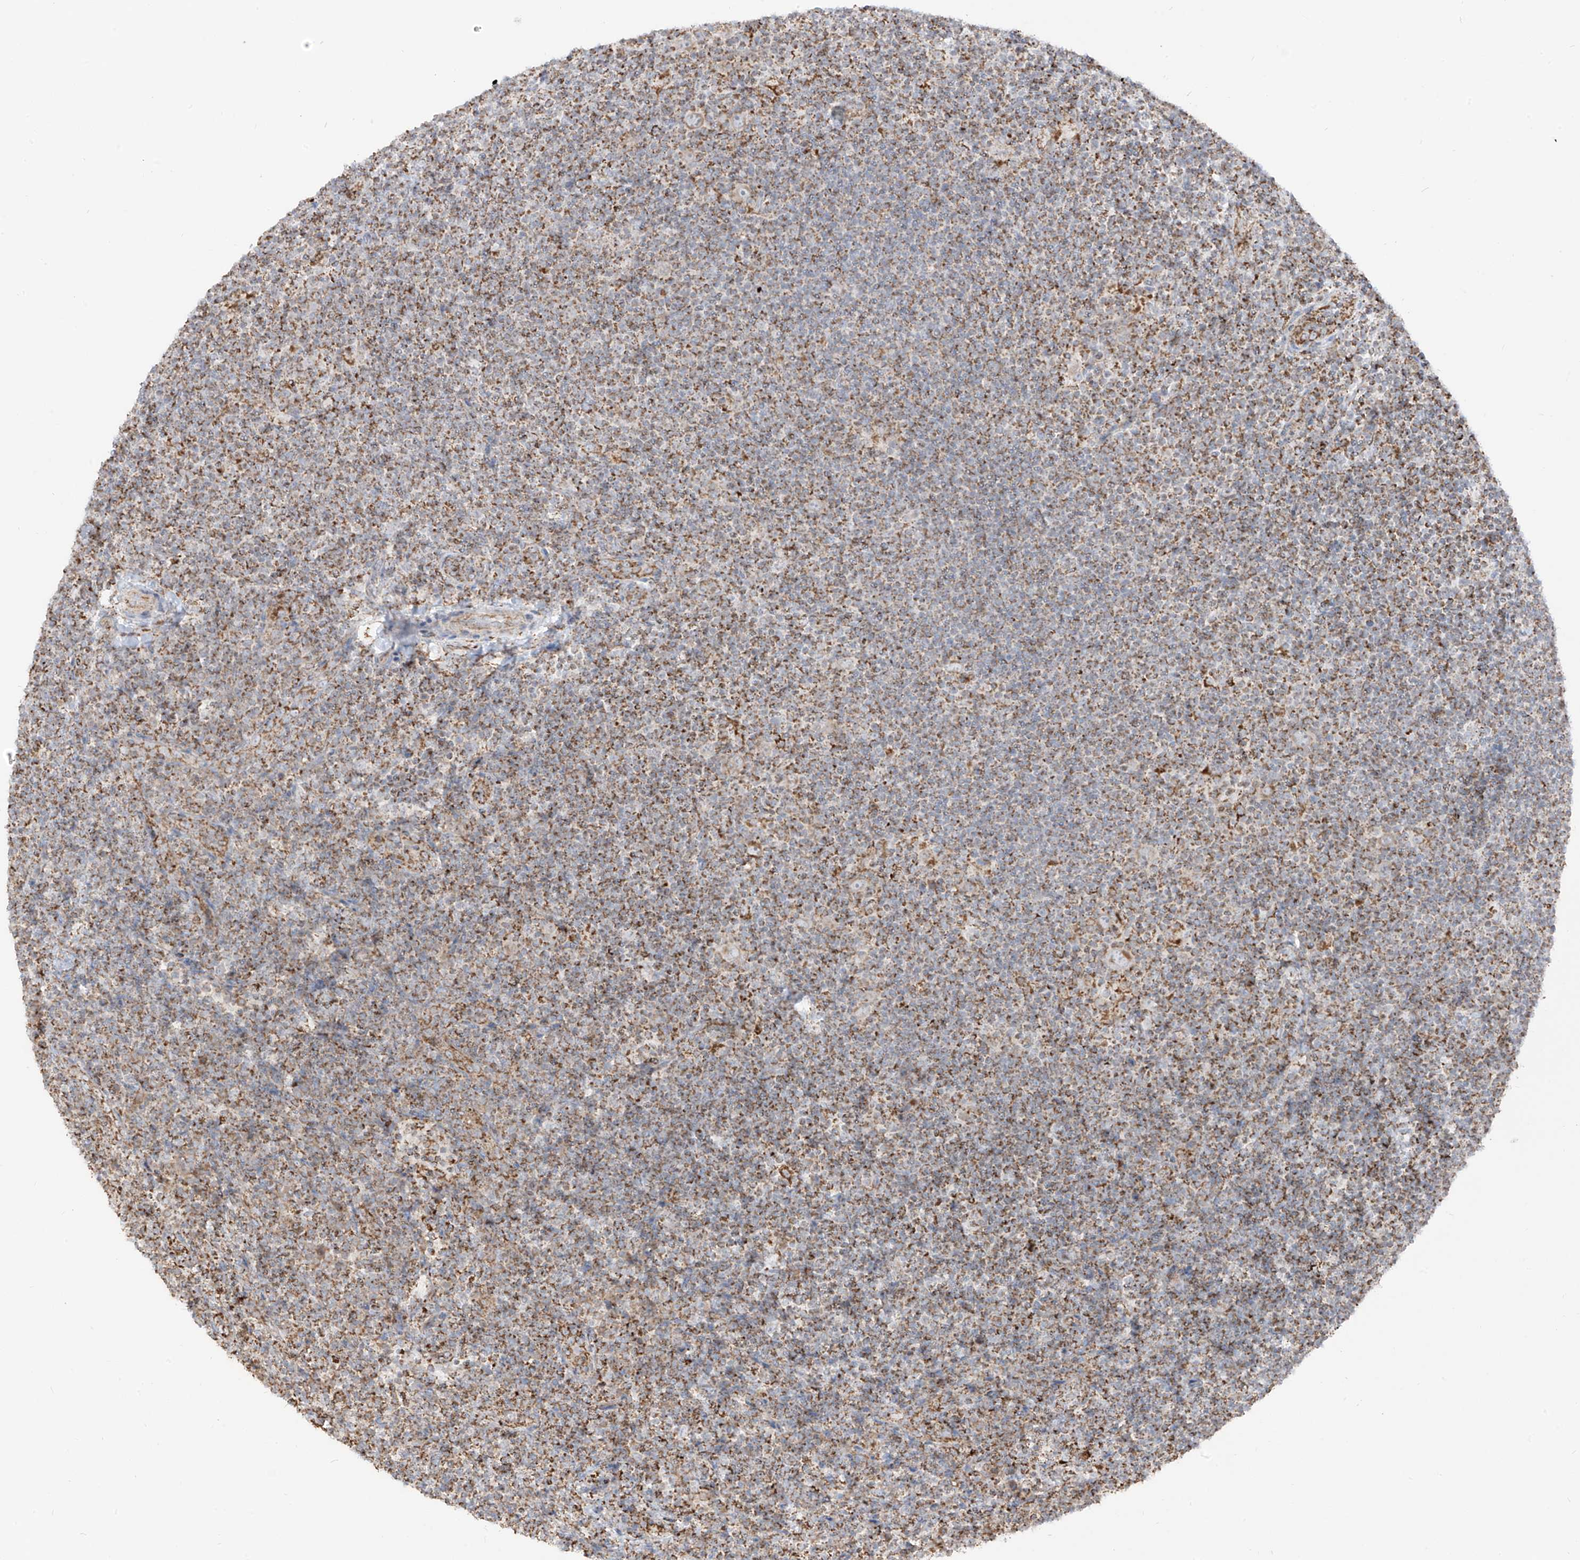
{"staining": {"intensity": "moderate", "quantity": ">75%", "location": "cytoplasmic/membranous"}, "tissue": "lymphoma", "cell_type": "Tumor cells", "image_type": "cancer", "snomed": [{"axis": "morphology", "description": "Hodgkin's disease, NOS"}, {"axis": "topography", "description": "Lymph node"}], "caption": "This histopathology image shows immunohistochemistry staining of Hodgkin's disease, with medium moderate cytoplasmic/membranous positivity in approximately >75% of tumor cells.", "gene": "ETHE1", "patient": {"sex": "female", "age": 57}}